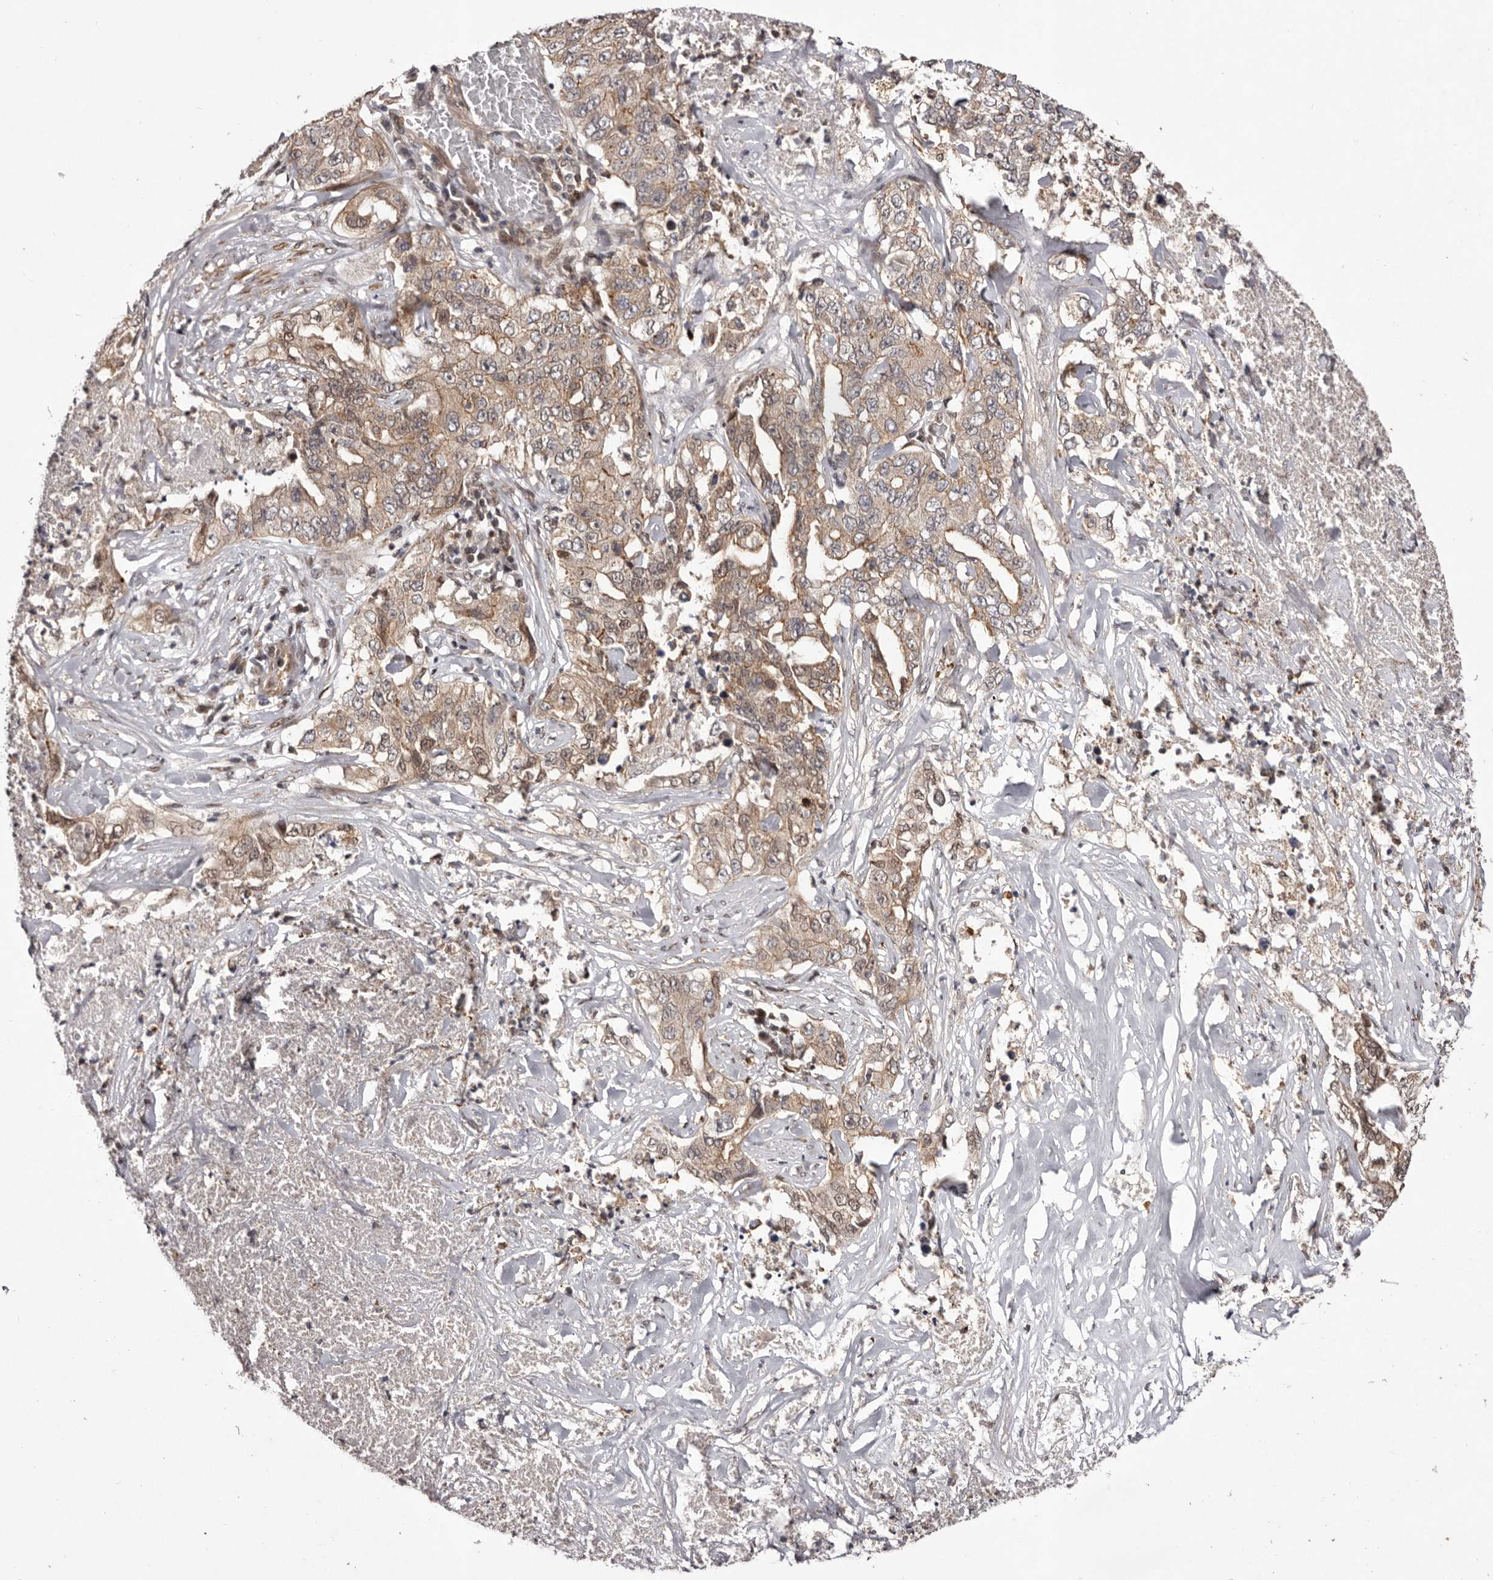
{"staining": {"intensity": "weak", "quantity": ">75%", "location": "cytoplasmic/membranous,nuclear"}, "tissue": "lung cancer", "cell_type": "Tumor cells", "image_type": "cancer", "snomed": [{"axis": "morphology", "description": "Adenocarcinoma, NOS"}, {"axis": "topography", "description": "Lung"}], "caption": "Human lung cancer (adenocarcinoma) stained for a protein (brown) shows weak cytoplasmic/membranous and nuclear positive staining in about >75% of tumor cells.", "gene": "FBXO5", "patient": {"sex": "female", "age": 51}}